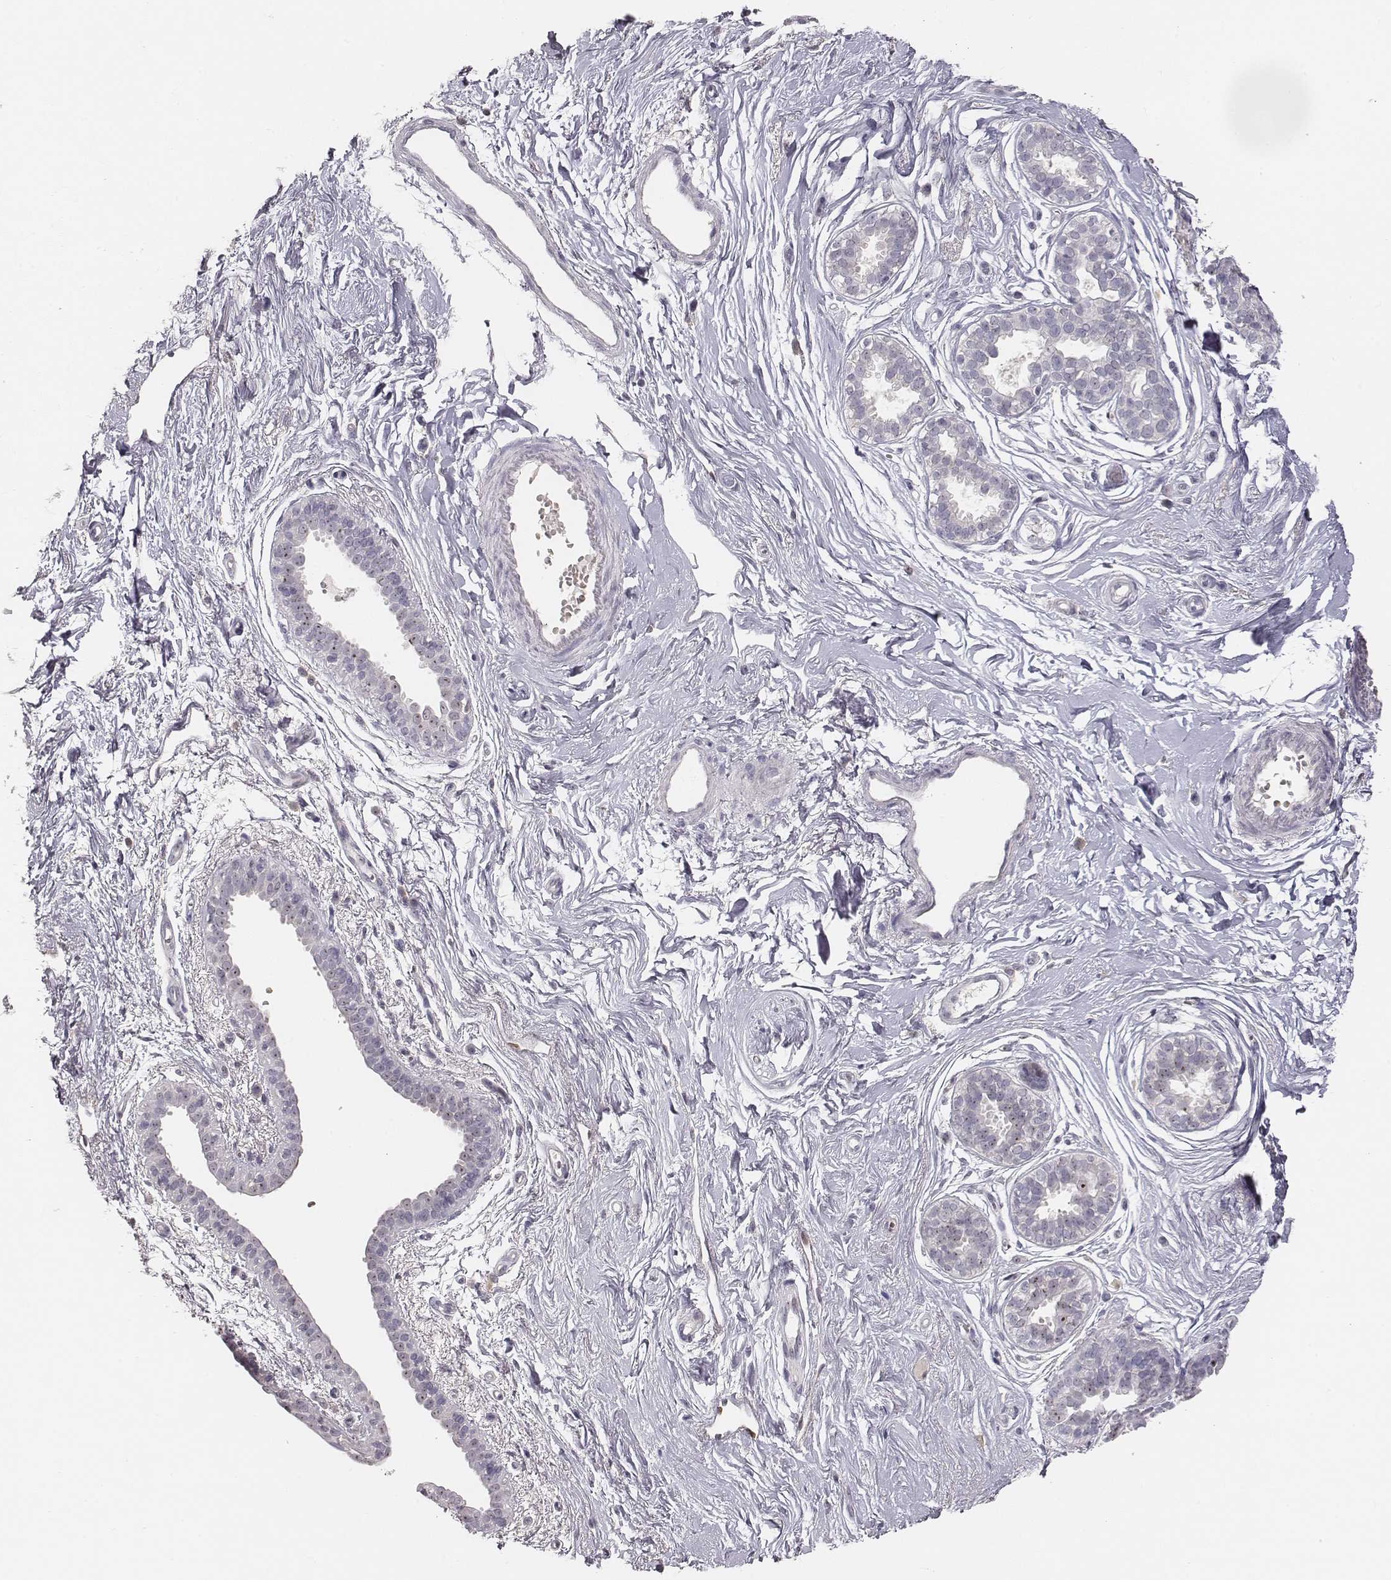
{"staining": {"intensity": "negative", "quantity": "none", "location": "none"}, "tissue": "breast", "cell_type": "Adipocytes", "image_type": "normal", "snomed": [{"axis": "morphology", "description": "Normal tissue, NOS"}, {"axis": "topography", "description": "Breast"}], "caption": "Protein analysis of unremarkable breast exhibits no significant positivity in adipocytes. Brightfield microscopy of immunohistochemistry (IHC) stained with DAB (brown) and hematoxylin (blue), captured at high magnification.", "gene": "NIFK", "patient": {"sex": "female", "age": 49}}